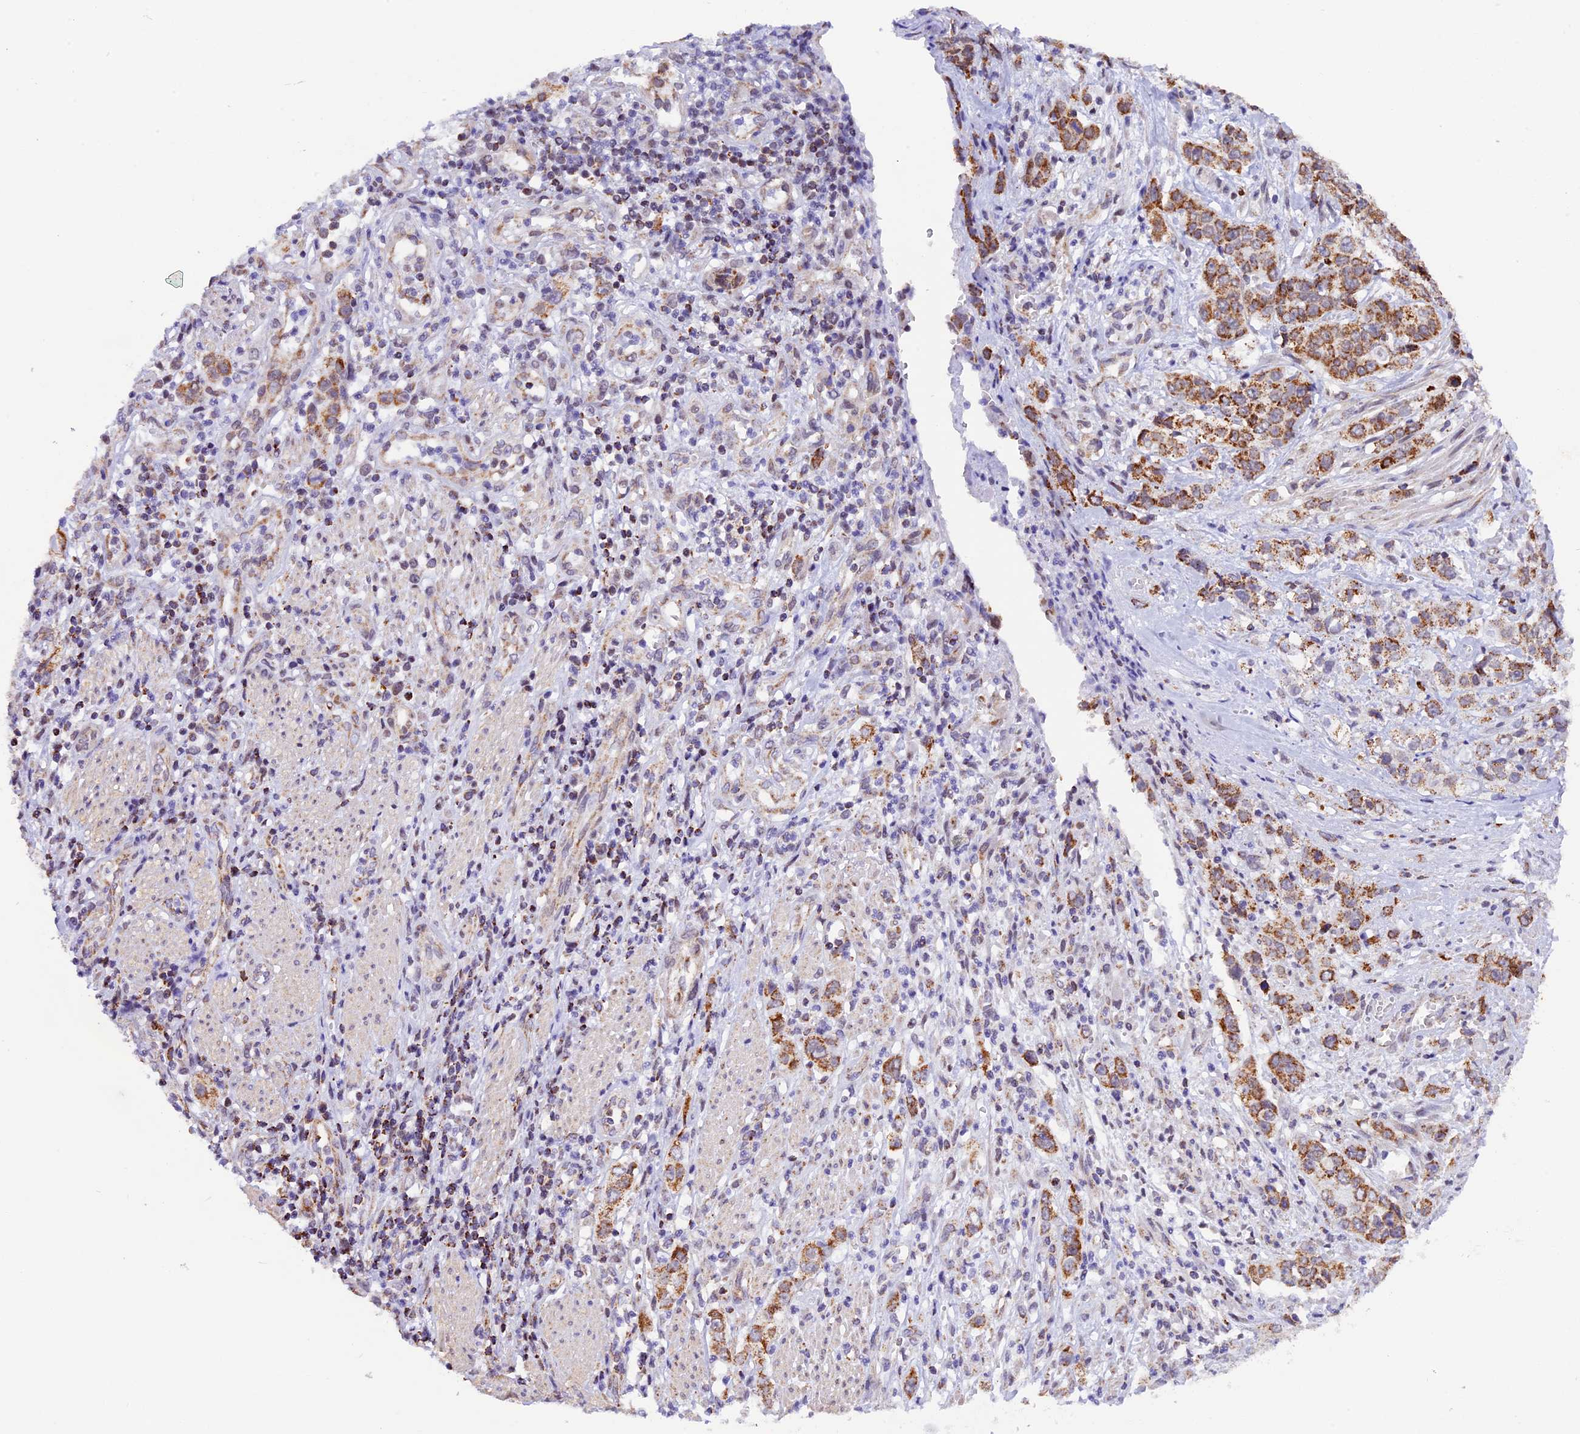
{"staining": {"intensity": "moderate", "quantity": ">75%", "location": "cytoplasmic/membranous"}, "tissue": "stomach cancer", "cell_type": "Tumor cells", "image_type": "cancer", "snomed": [{"axis": "morphology", "description": "Adenocarcinoma, NOS"}, {"axis": "topography", "description": "Stomach, upper"}], "caption": "A high-resolution image shows immunohistochemistry (IHC) staining of adenocarcinoma (stomach), which demonstrates moderate cytoplasmic/membranous staining in about >75% of tumor cells.", "gene": "TFAM", "patient": {"sex": "male", "age": 62}}